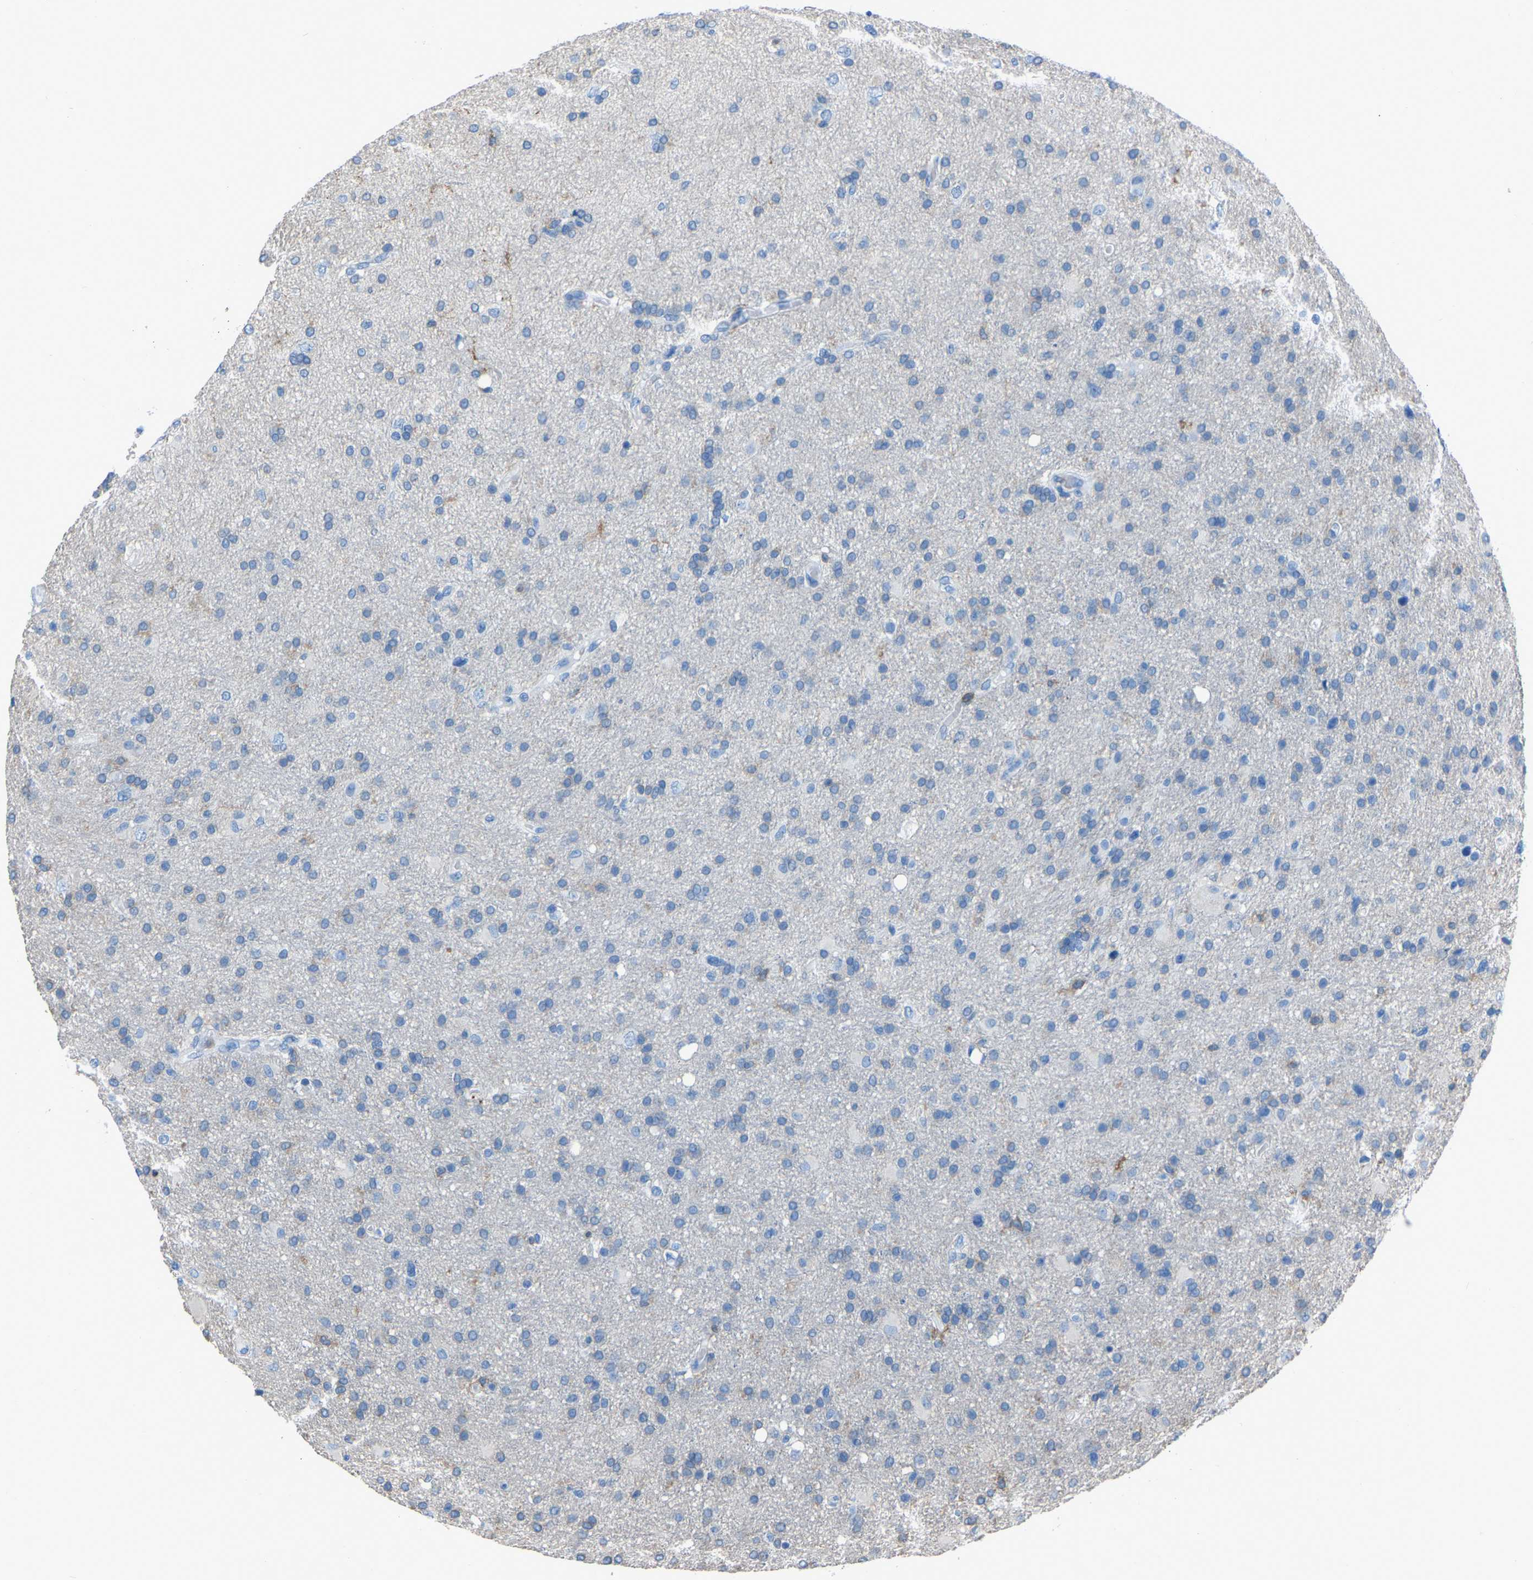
{"staining": {"intensity": "negative", "quantity": "none", "location": "none"}, "tissue": "glioma", "cell_type": "Tumor cells", "image_type": "cancer", "snomed": [{"axis": "morphology", "description": "Glioma, malignant, High grade"}, {"axis": "topography", "description": "Brain"}], "caption": "The micrograph shows no staining of tumor cells in malignant high-grade glioma. (Brightfield microscopy of DAB IHC at high magnification).", "gene": "LSP1", "patient": {"sex": "male", "age": 72}}